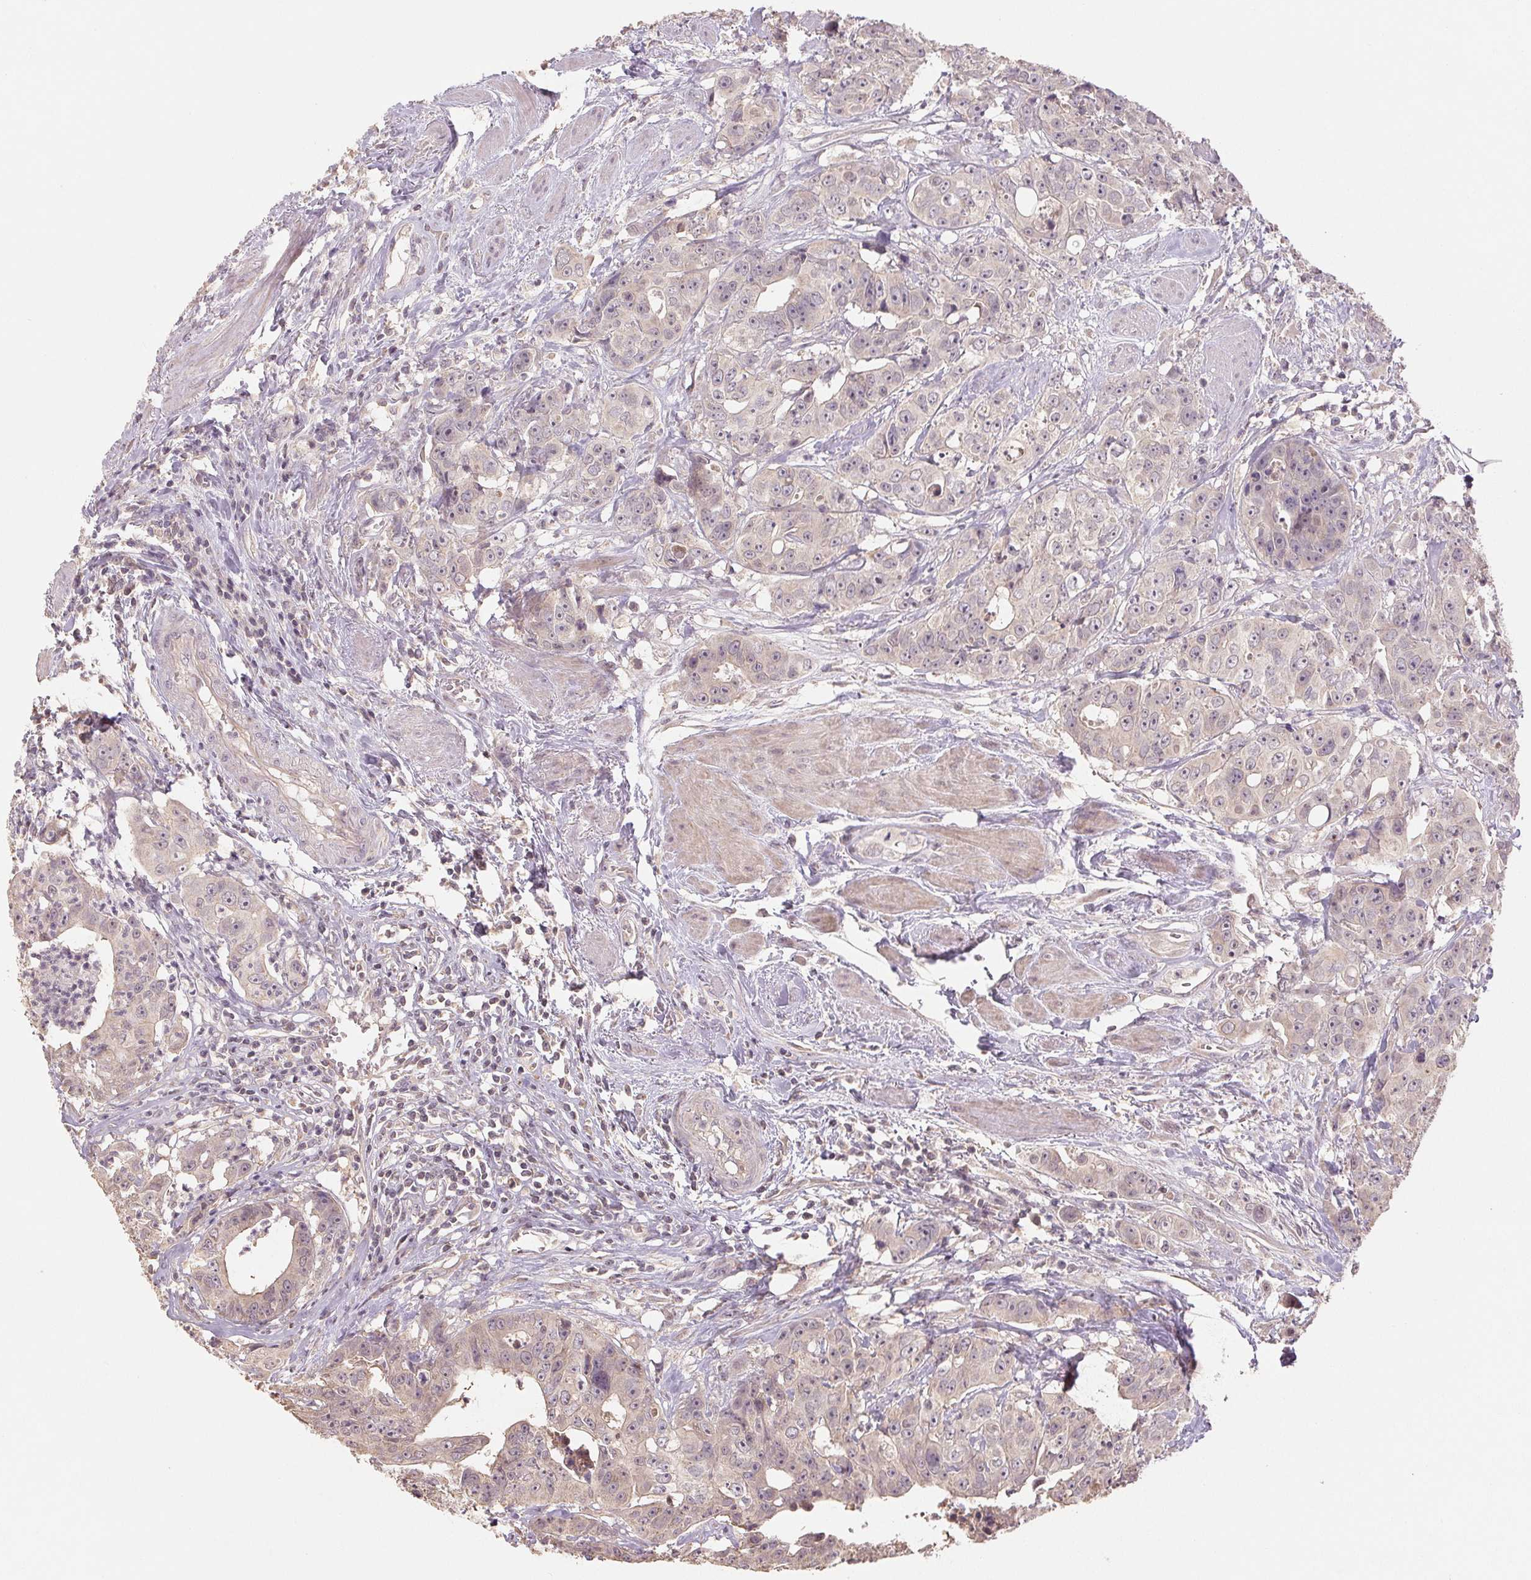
{"staining": {"intensity": "weak", "quantity": "<25%", "location": "cytoplasmic/membranous"}, "tissue": "colorectal cancer", "cell_type": "Tumor cells", "image_type": "cancer", "snomed": [{"axis": "morphology", "description": "Adenocarcinoma, NOS"}, {"axis": "topography", "description": "Rectum"}], "caption": "There is no significant staining in tumor cells of colorectal cancer (adenocarcinoma). Nuclei are stained in blue.", "gene": "COX14", "patient": {"sex": "female", "age": 62}}